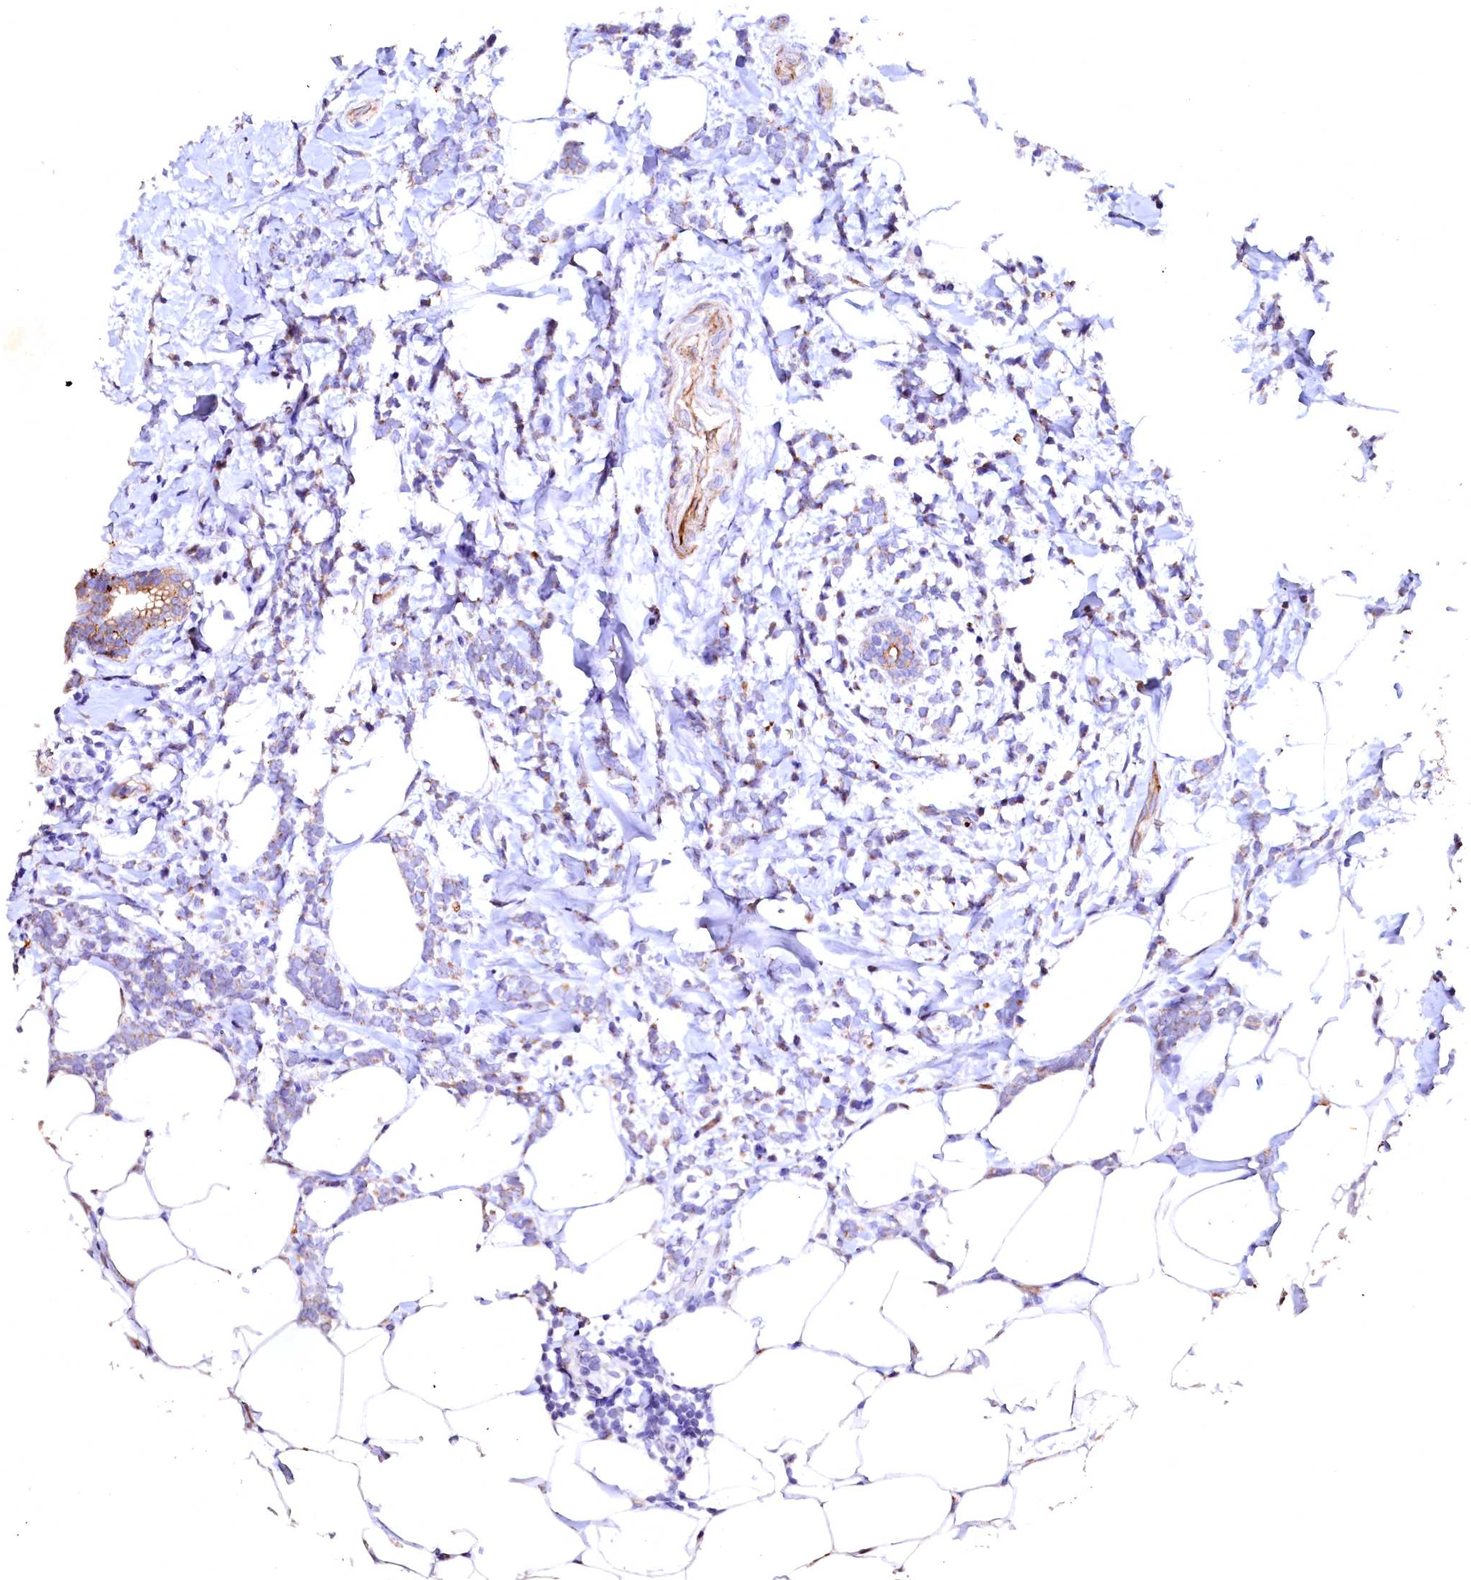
{"staining": {"intensity": "negative", "quantity": "none", "location": "none"}, "tissue": "breast cancer", "cell_type": "Tumor cells", "image_type": "cancer", "snomed": [{"axis": "morphology", "description": "Lobular carcinoma"}, {"axis": "topography", "description": "Breast"}], "caption": "The histopathology image displays no staining of tumor cells in breast cancer. (Stains: DAB (3,3'-diaminobenzidine) immunohistochemistry with hematoxylin counter stain, Microscopy: brightfield microscopy at high magnification).", "gene": "VPS36", "patient": {"sex": "female", "age": 58}}